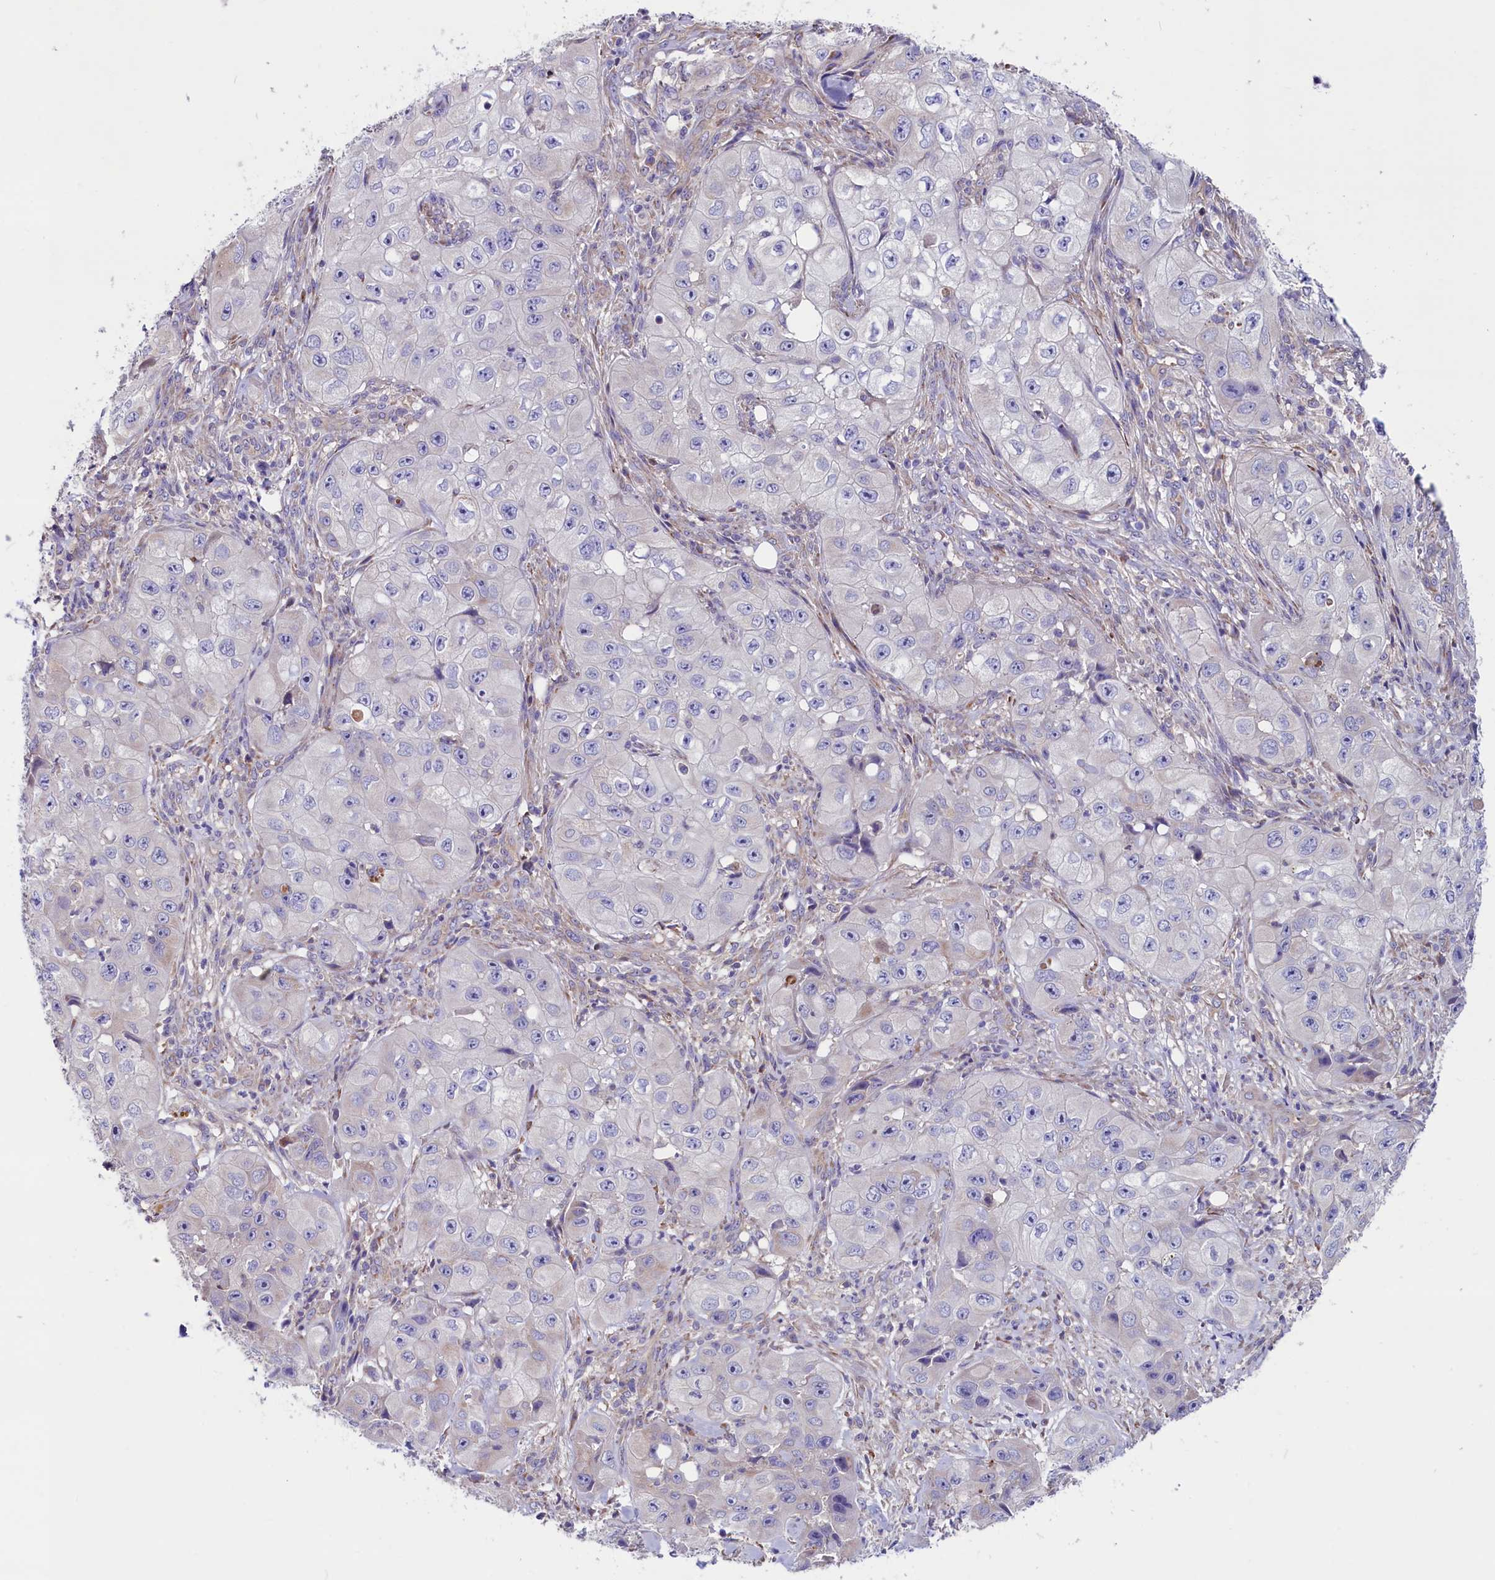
{"staining": {"intensity": "negative", "quantity": "none", "location": "none"}, "tissue": "skin cancer", "cell_type": "Tumor cells", "image_type": "cancer", "snomed": [{"axis": "morphology", "description": "Squamous cell carcinoma, NOS"}, {"axis": "topography", "description": "Skin"}, {"axis": "topography", "description": "Subcutis"}], "caption": "Skin squamous cell carcinoma was stained to show a protein in brown. There is no significant positivity in tumor cells.", "gene": "GPR108", "patient": {"sex": "male", "age": 73}}